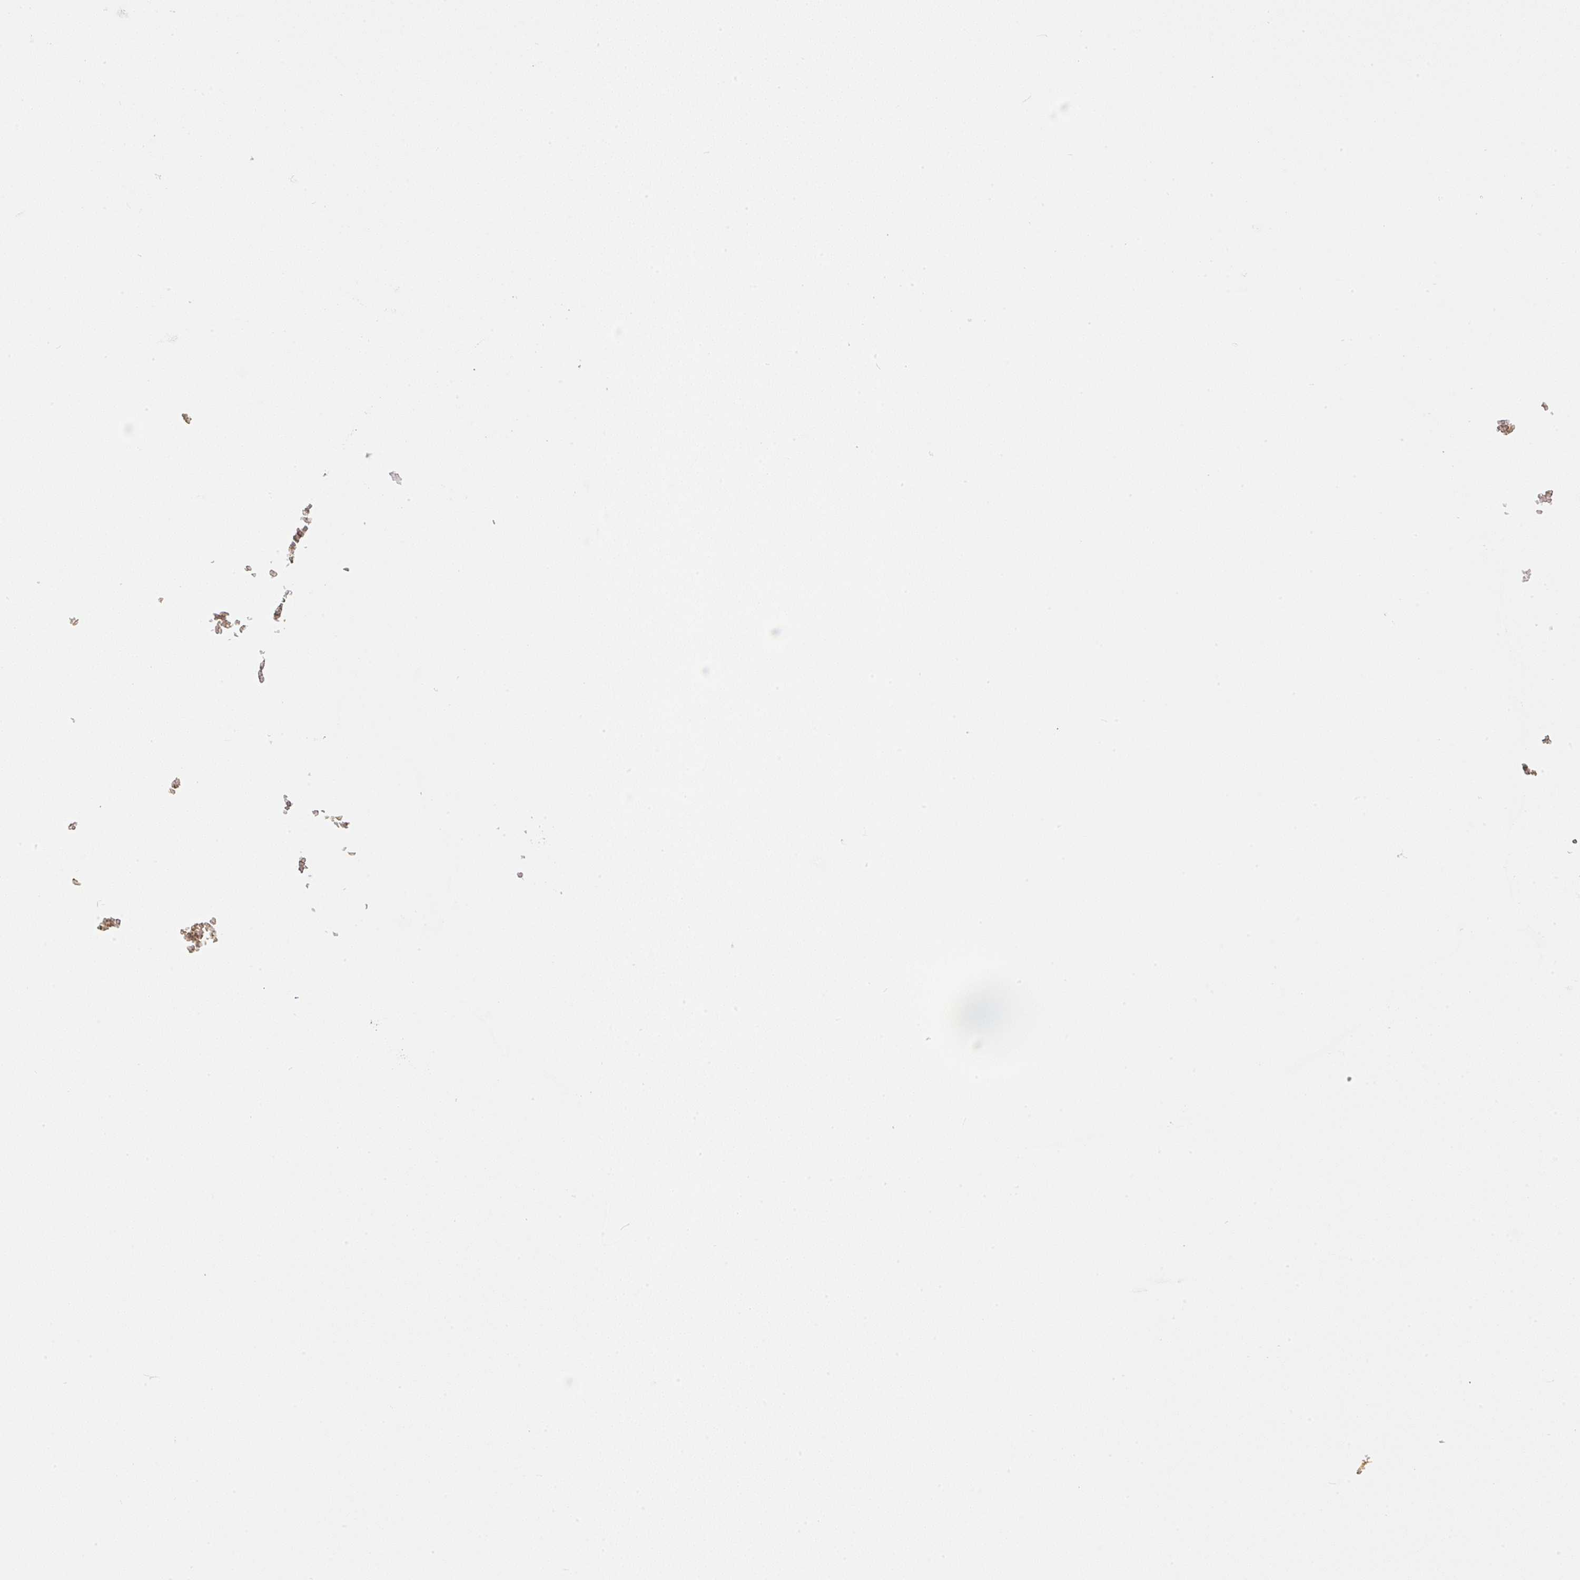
{"staining": {"intensity": "strong", "quantity": ">75%", "location": "cytoplasmic/membranous"}, "tissue": "liver cancer", "cell_type": "Tumor cells", "image_type": "cancer", "snomed": [{"axis": "morphology", "description": "Carcinoma, Hepatocellular, NOS"}, {"axis": "topography", "description": "Liver"}], "caption": "Immunohistochemistry (DAB (3,3'-diaminobenzidine)) staining of human hepatocellular carcinoma (liver) exhibits strong cytoplasmic/membranous protein expression in approximately >75% of tumor cells.", "gene": "NF1", "patient": {"sex": "female", "age": 58}}